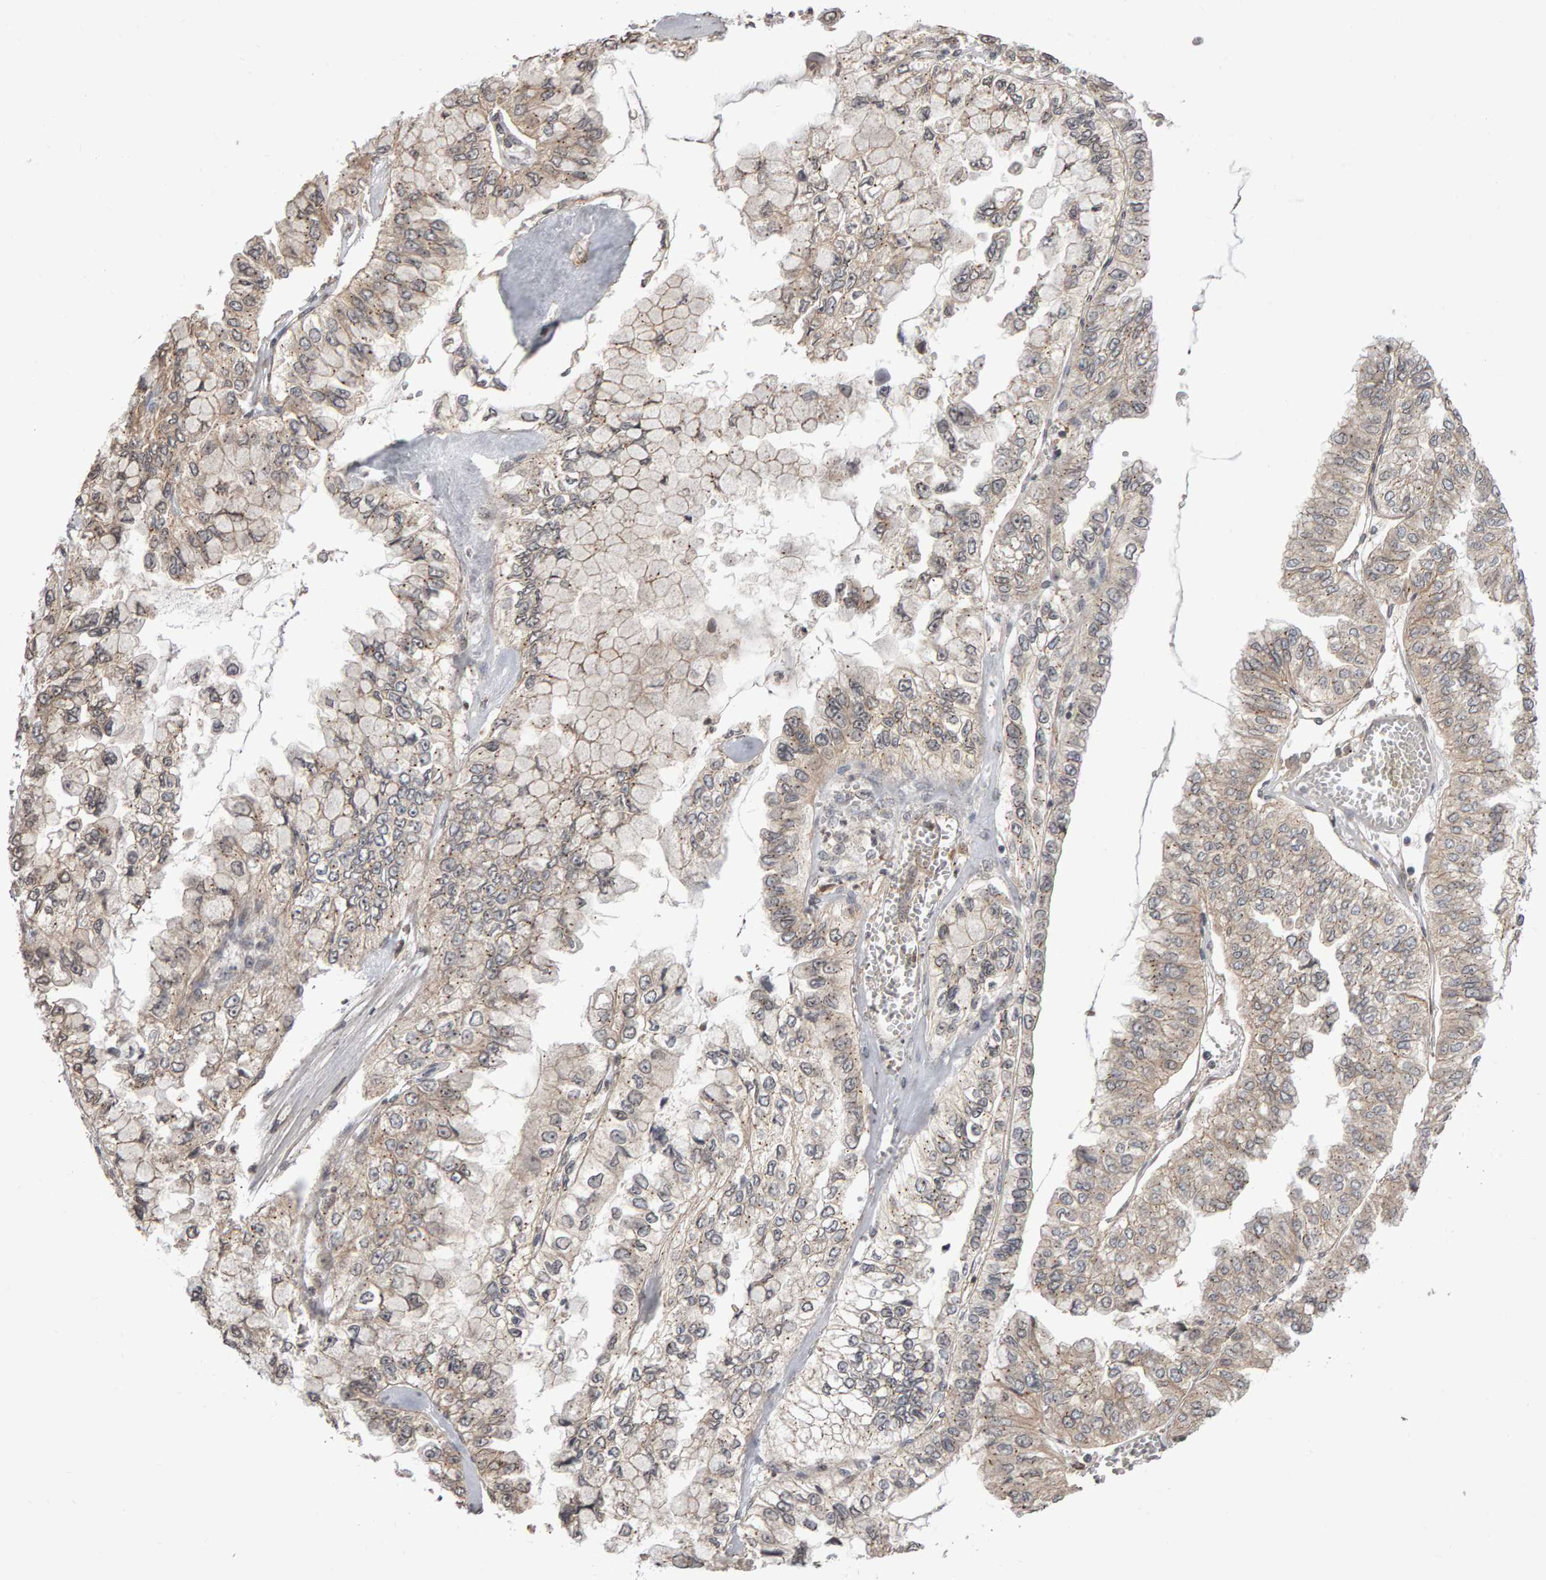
{"staining": {"intensity": "weak", "quantity": "<25%", "location": "cytoplasmic/membranous"}, "tissue": "liver cancer", "cell_type": "Tumor cells", "image_type": "cancer", "snomed": [{"axis": "morphology", "description": "Cholangiocarcinoma"}, {"axis": "topography", "description": "Liver"}], "caption": "Liver cholangiocarcinoma was stained to show a protein in brown. There is no significant positivity in tumor cells. (DAB (3,3'-diaminobenzidine) IHC, high magnification).", "gene": "SCRIB", "patient": {"sex": "female", "age": 79}}